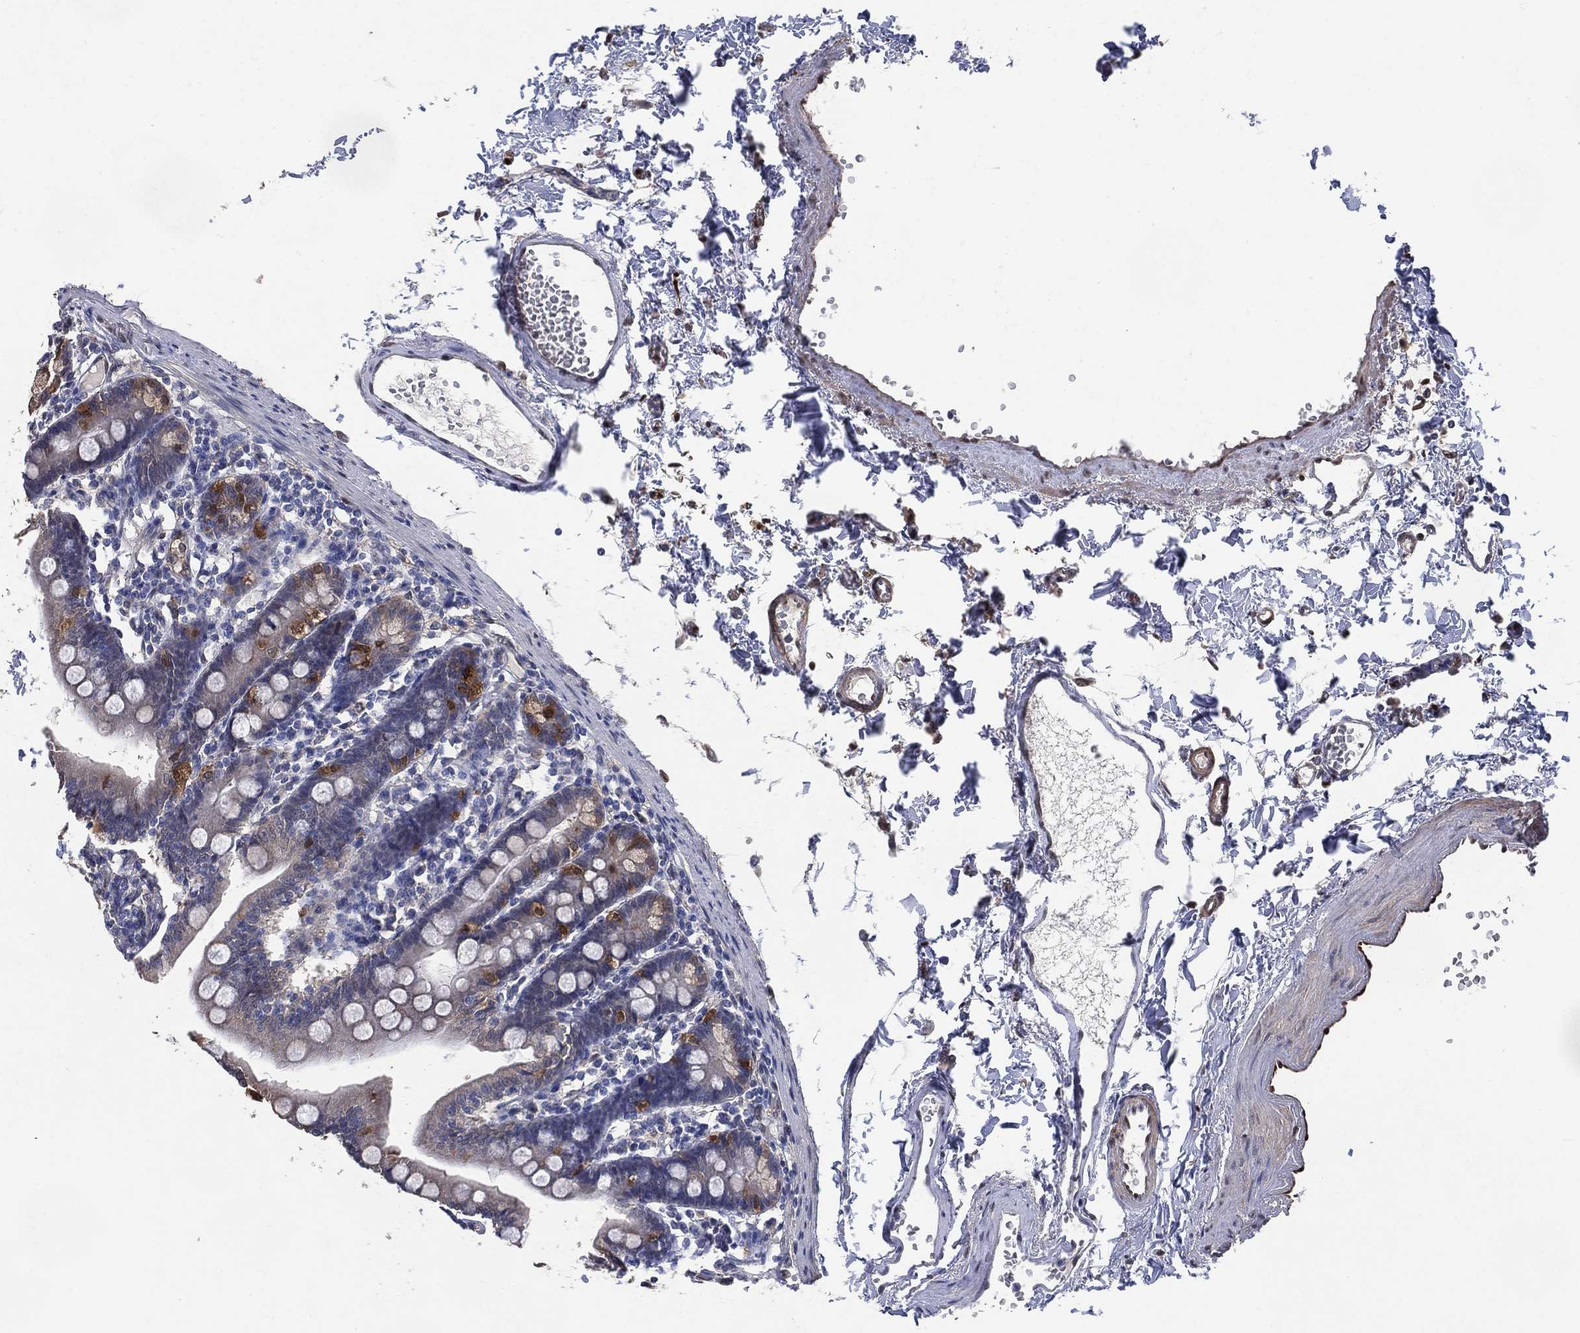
{"staining": {"intensity": "moderate", "quantity": "<25%", "location": "cytoplasmic/membranous"}, "tissue": "duodenum", "cell_type": "Glandular cells", "image_type": "normal", "snomed": [{"axis": "morphology", "description": "Normal tissue, NOS"}, {"axis": "topography", "description": "Duodenum"}], "caption": "Brown immunohistochemical staining in unremarkable human duodenum reveals moderate cytoplasmic/membranous expression in approximately <25% of glandular cells.", "gene": "AK1", "patient": {"sex": "female", "age": 67}}